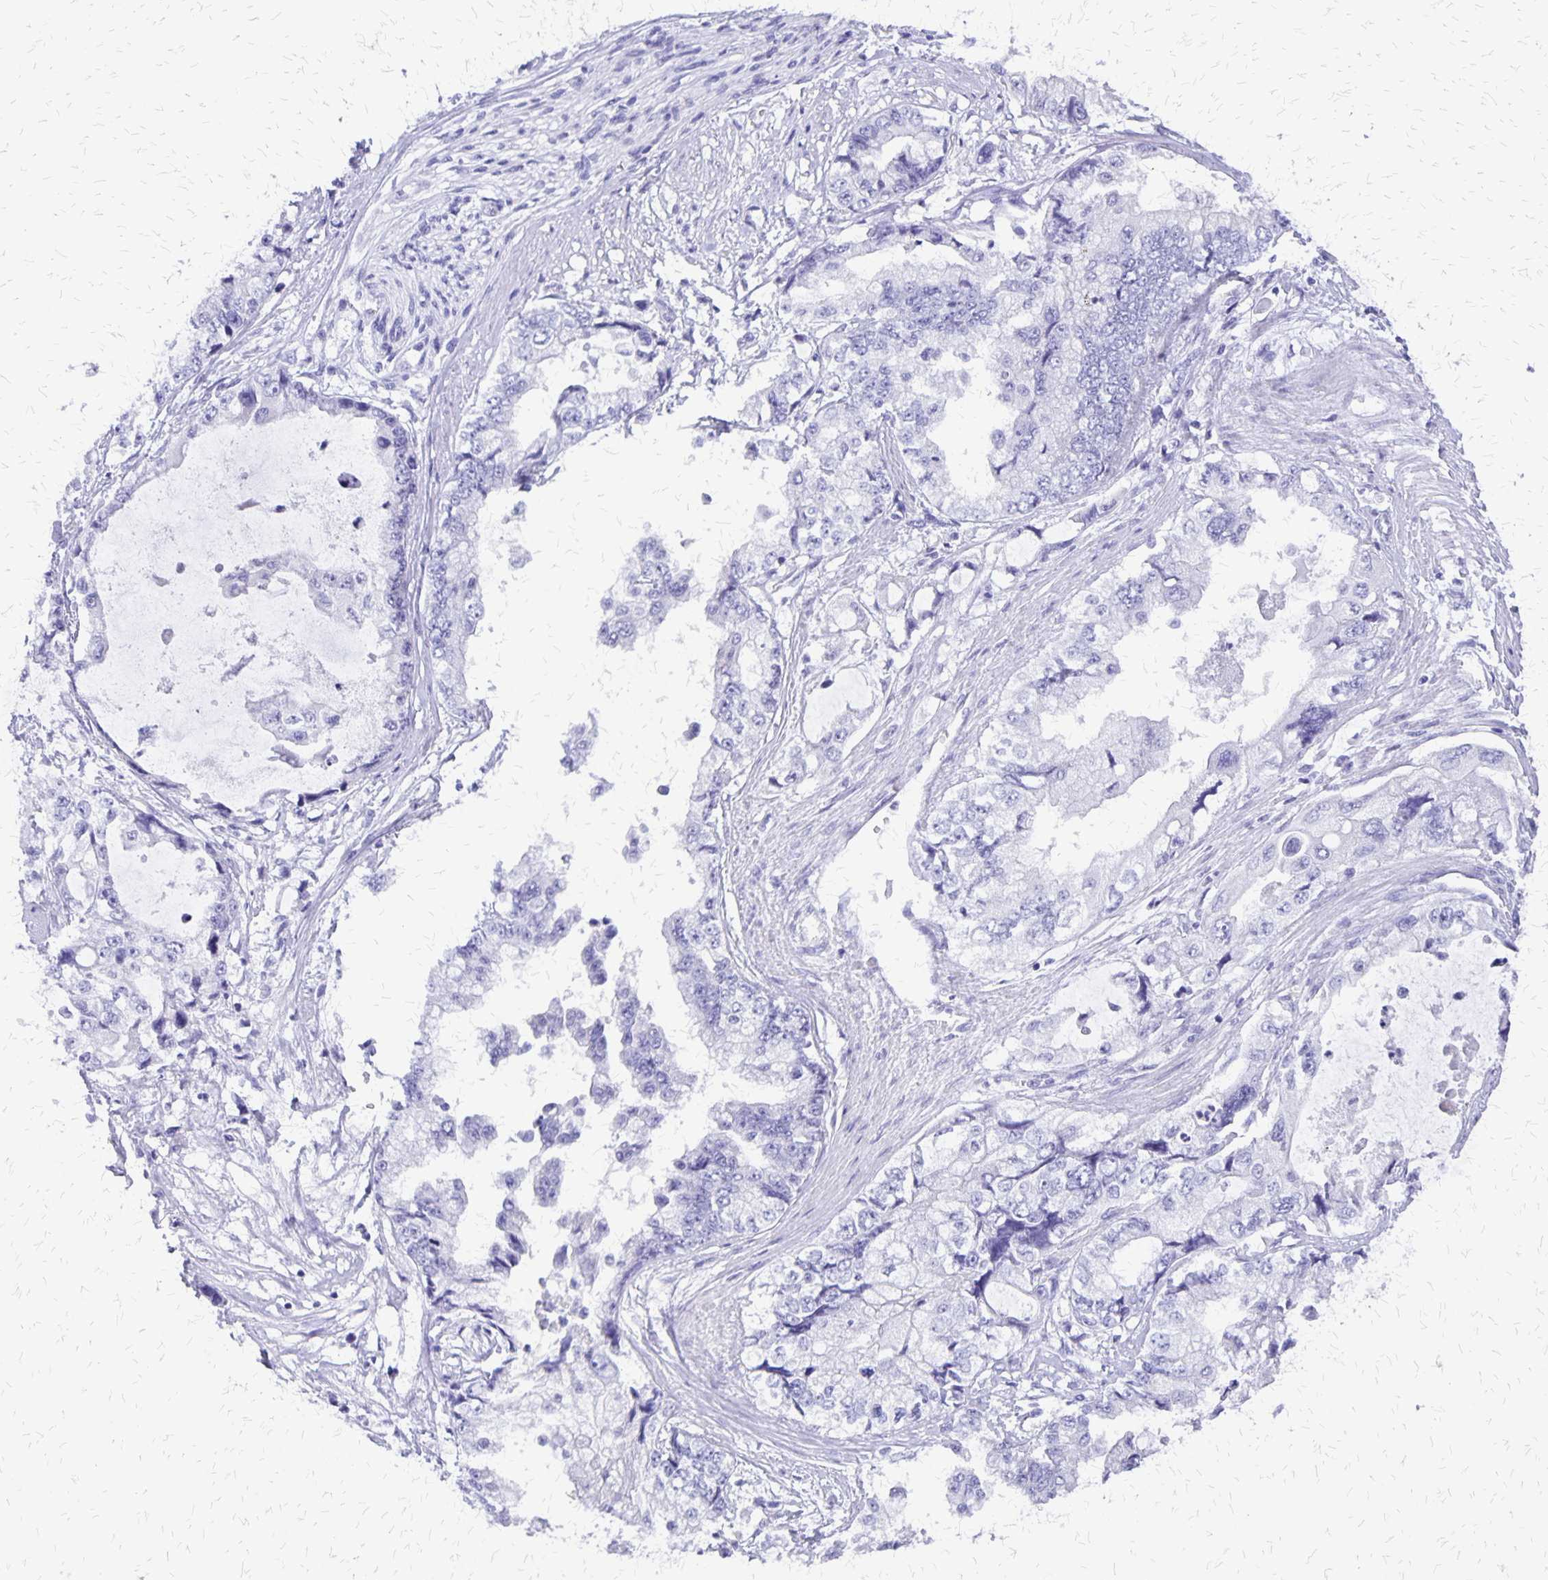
{"staining": {"intensity": "negative", "quantity": "none", "location": "none"}, "tissue": "stomach cancer", "cell_type": "Tumor cells", "image_type": "cancer", "snomed": [{"axis": "morphology", "description": "Adenocarcinoma, NOS"}, {"axis": "topography", "description": "Pancreas"}, {"axis": "topography", "description": "Stomach, upper"}, {"axis": "topography", "description": "Stomach"}], "caption": "Stomach cancer was stained to show a protein in brown. There is no significant staining in tumor cells. (Stains: DAB immunohistochemistry with hematoxylin counter stain, Microscopy: brightfield microscopy at high magnification).", "gene": "SLC13A2", "patient": {"sex": "male", "age": 77}}